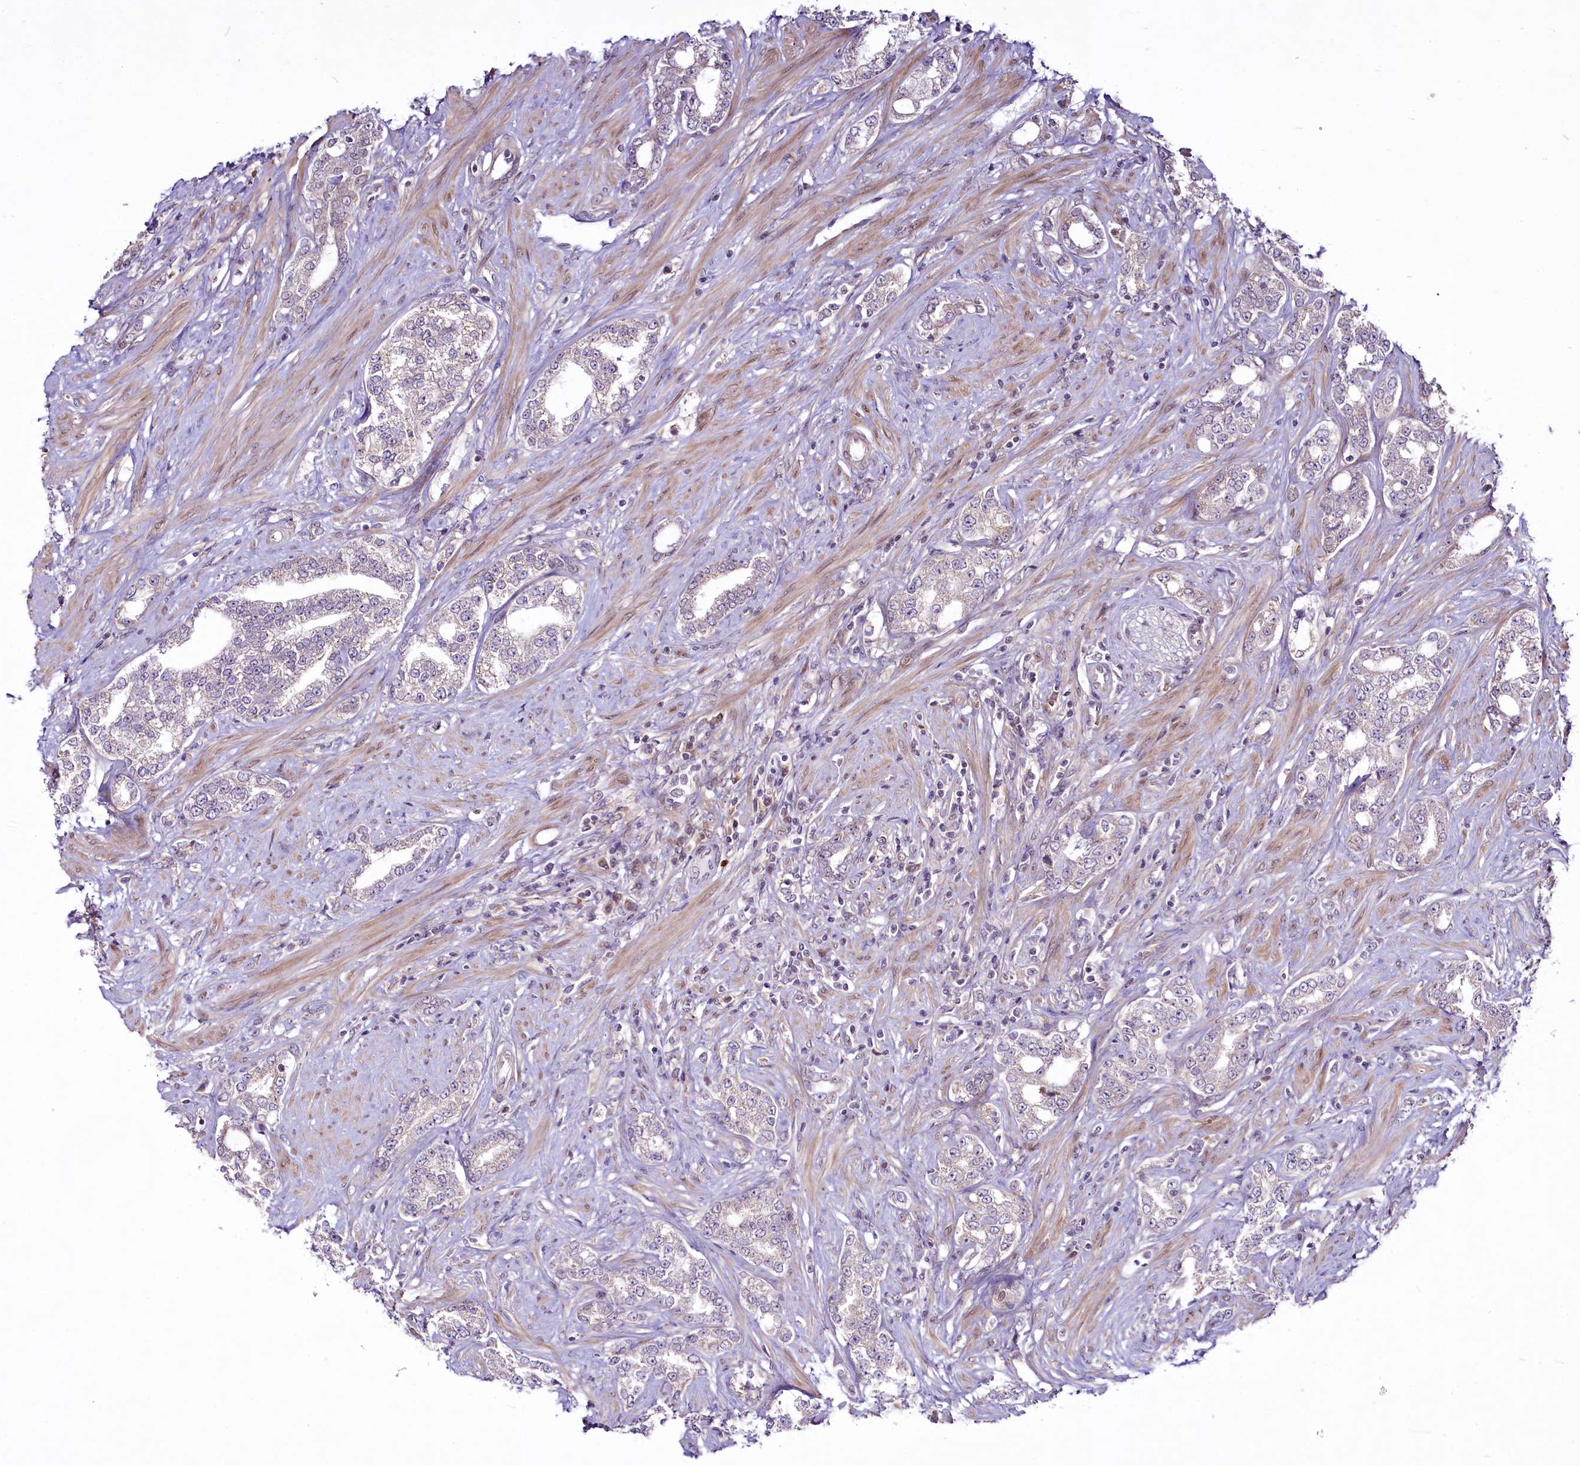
{"staining": {"intensity": "weak", "quantity": "25%-75%", "location": "cytoplasmic/membranous"}, "tissue": "prostate cancer", "cell_type": "Tumor cells", "image_type": "cancer", "snomed": [{"axis": "morphology", "description": "Adenocarcinoma, High grade"}, {"axis": "topography", "description": "Prostate"}], "caption": "Brown immunohistochemical staining in human prostate cancer exhibits weak cytoplasmic/membranous staining in about 25%-75% of tumor cells.", "gene": "RSBN1", "patient": {"sex": "male", "age": 64}}